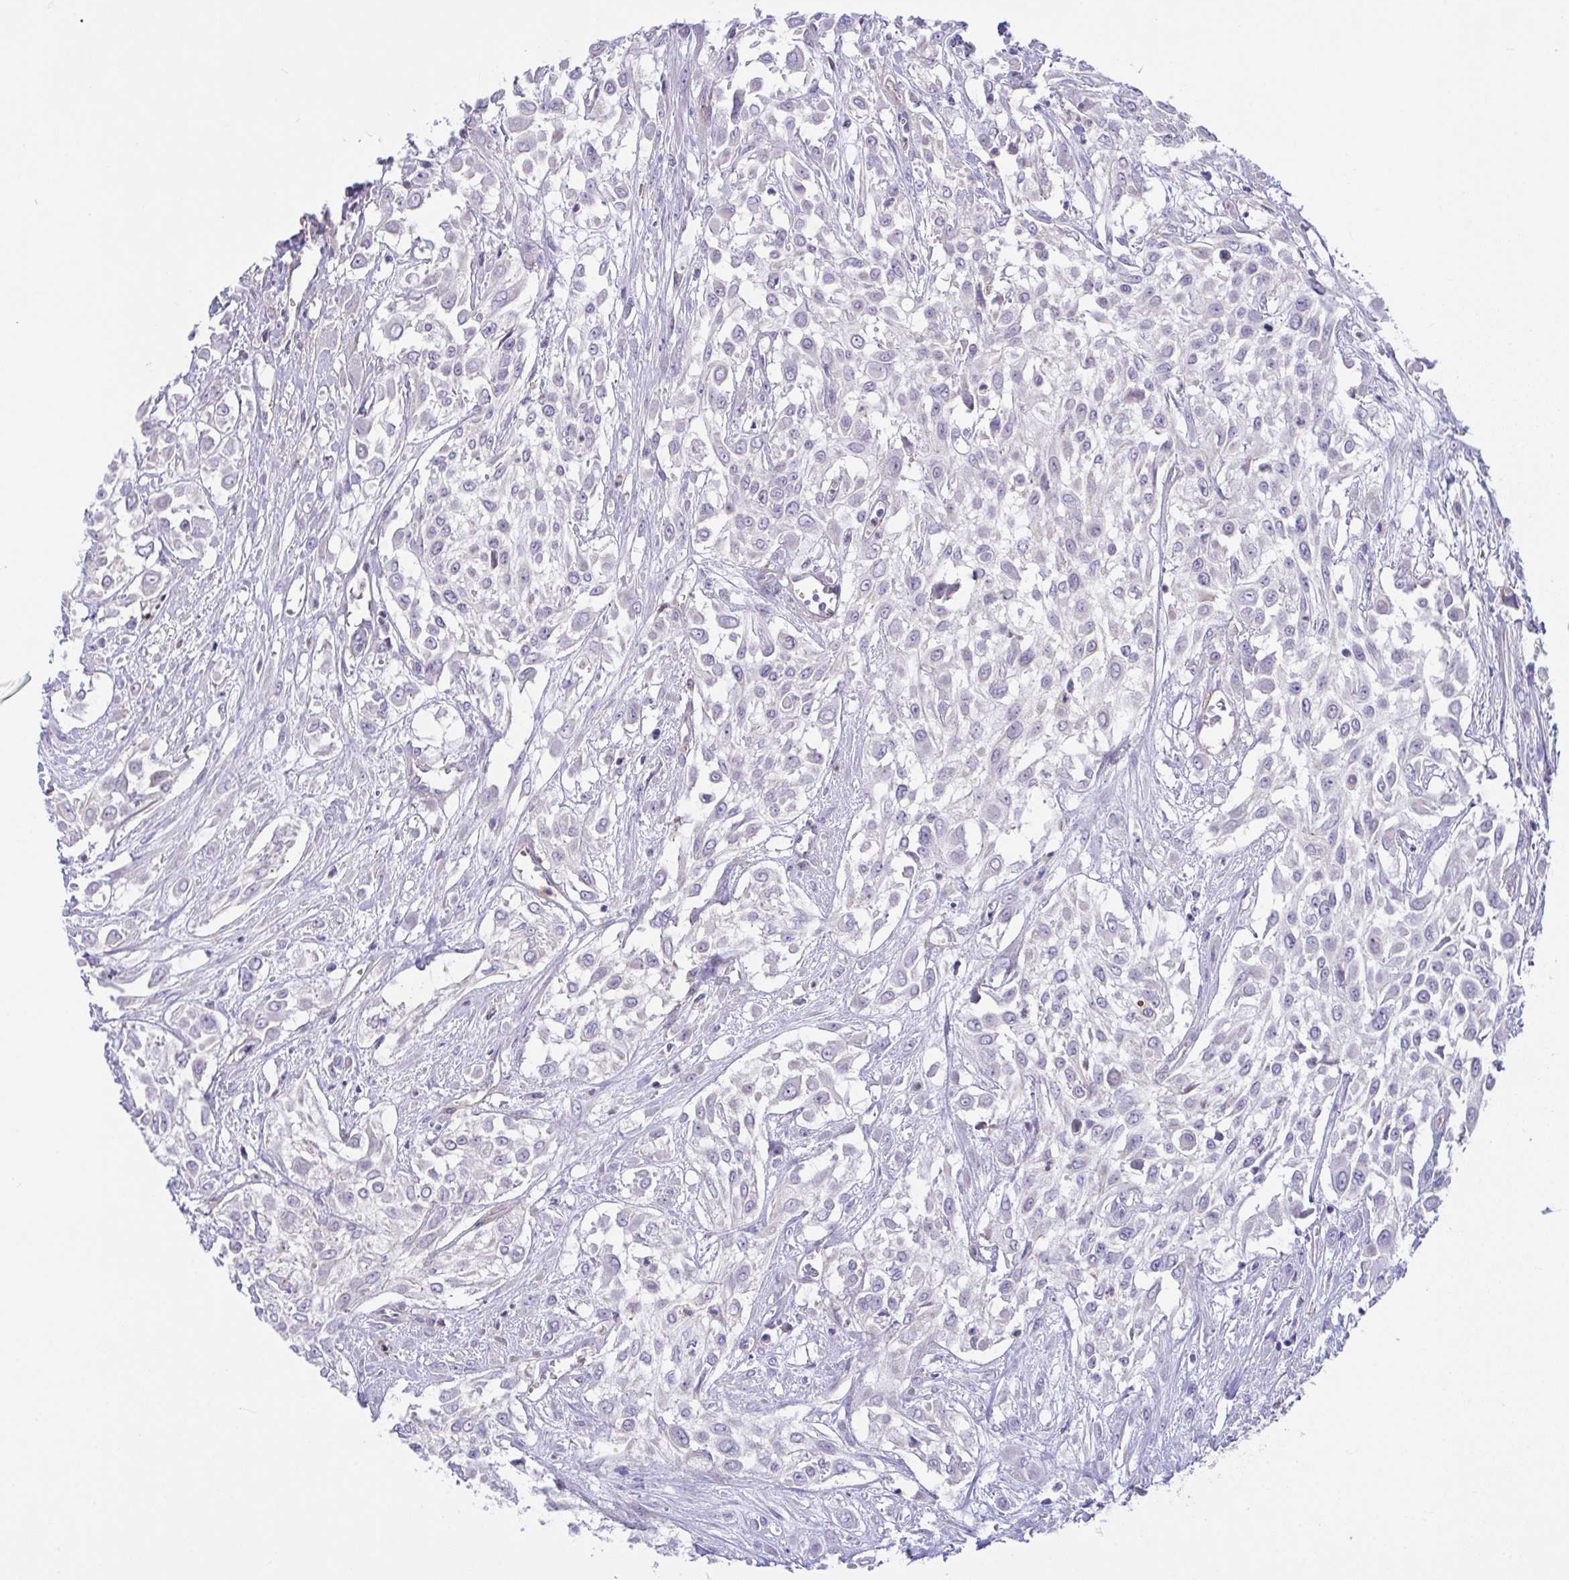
{"staining": {"intensity": "negative", "quantity": "none", "location": "none"}, "tissue": "urothelial cancer", "cell_type": "Tumor cells", "image_type": "cancer", "snomed": [{"axis": "morphology", "description": "Urothelial carcinoma, High grade"}, {"axis": "topography", "description": "Urinary bladder"}], "caption": "DAB immunohistochemical staining of high-grade urothelial carcinoma shows no significant positivity in tumor cells. The staining was performed using DAB to visualize the protein expression in brown, while the nuclei were stained in blue with hematoxylin (Magnification: 20x).", "gene": "RHOXF1", "patient": {"sex": "male", "age": 57}}